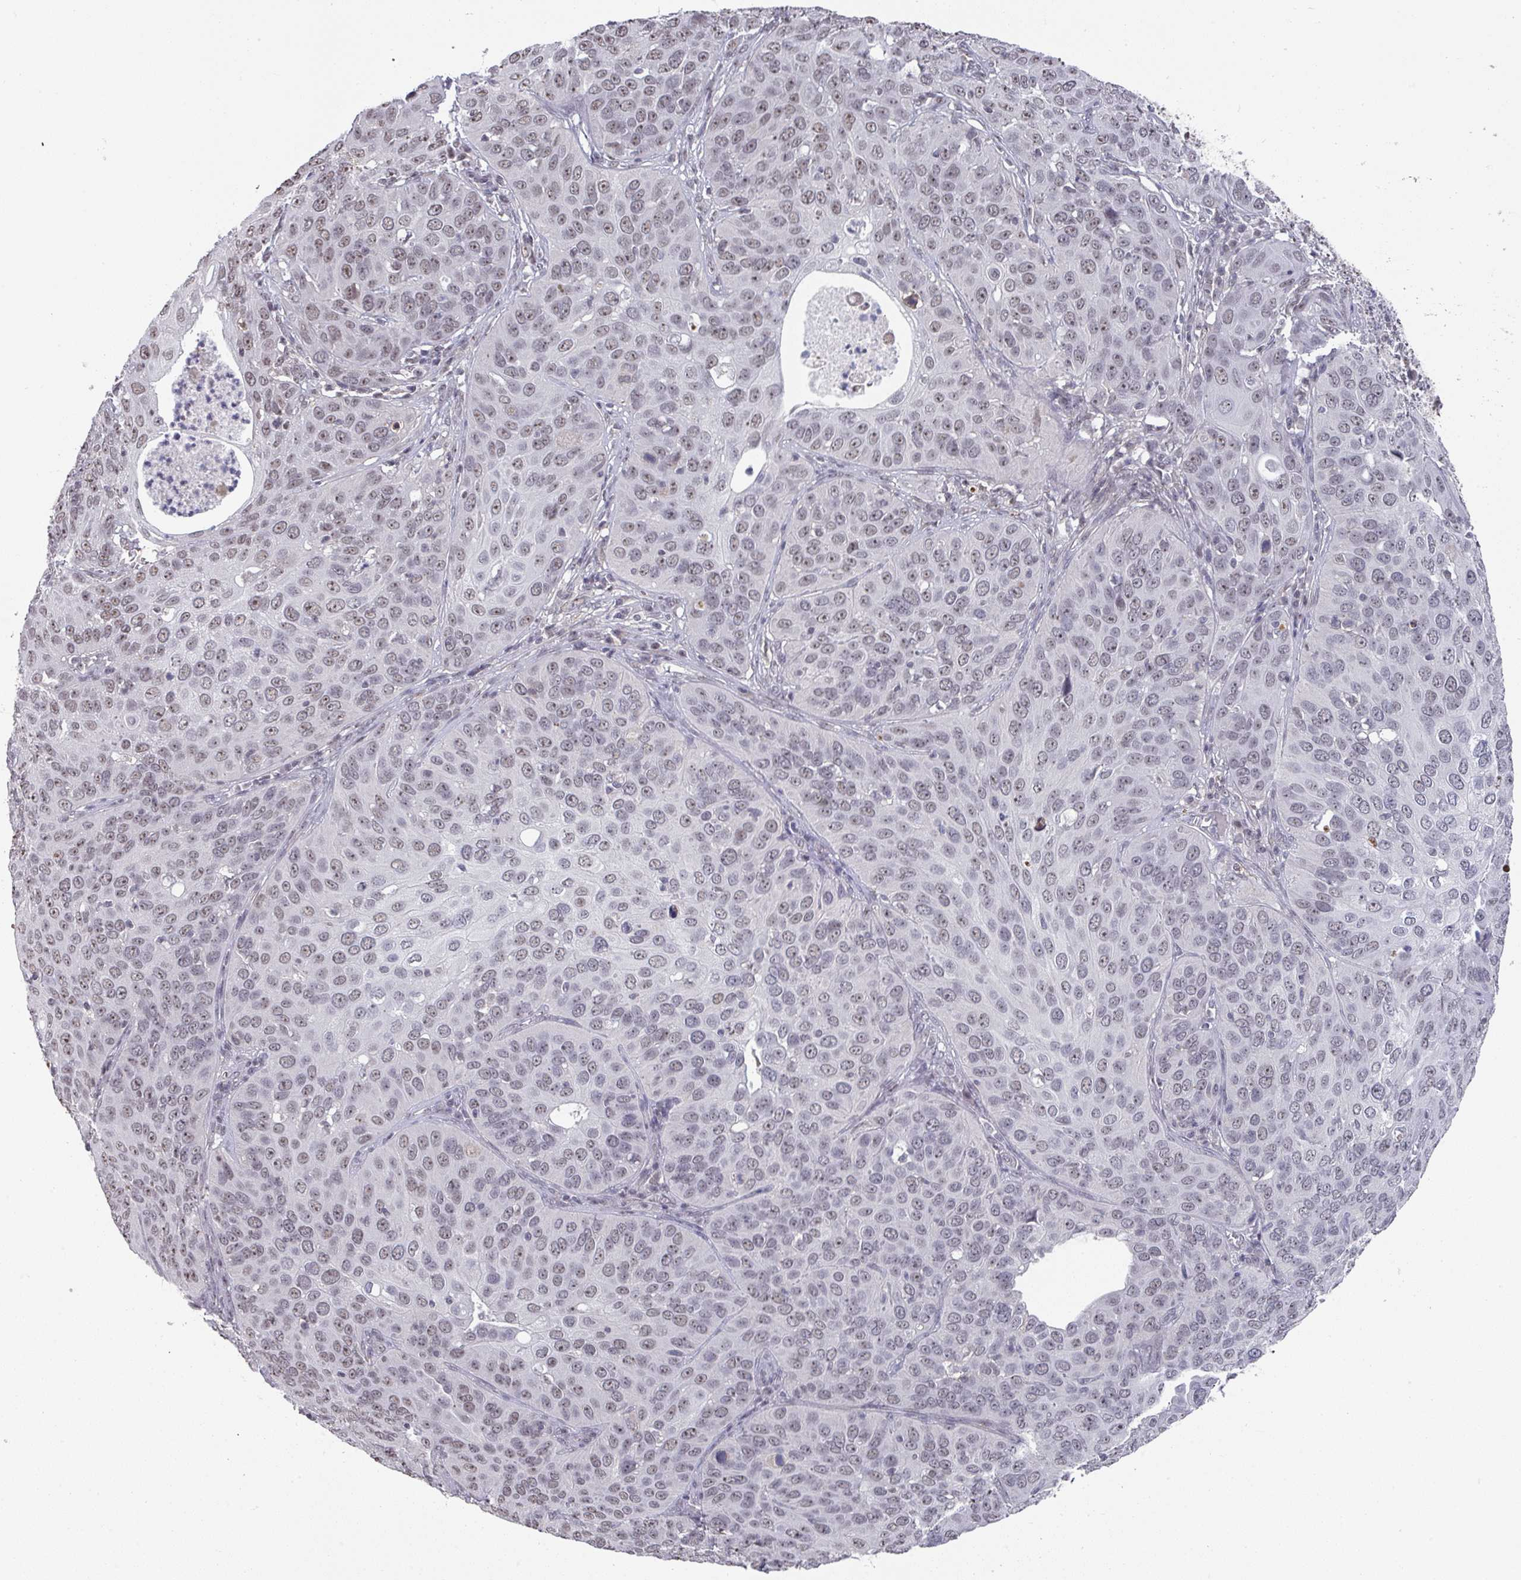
{"staining": {"intensity": "weak", "quantity": ">75%", "location": "nuclear"}, "tissue": "cervical cancer", "cell_type": "Tumor cells", "image_type": "cancer", "snomed": [{"axis": "morphology", "description": "Squamous cell carcinoma, NOS"}, {"axis": "topography", "description": "Cervix"}], "caption": "Cervical cancer (squamous cell carcinoma) stained with a protein marker displays weak staining in tumor cells.", "gene": "ZNF654", "patient": {"sex": "female", "age": 36}}